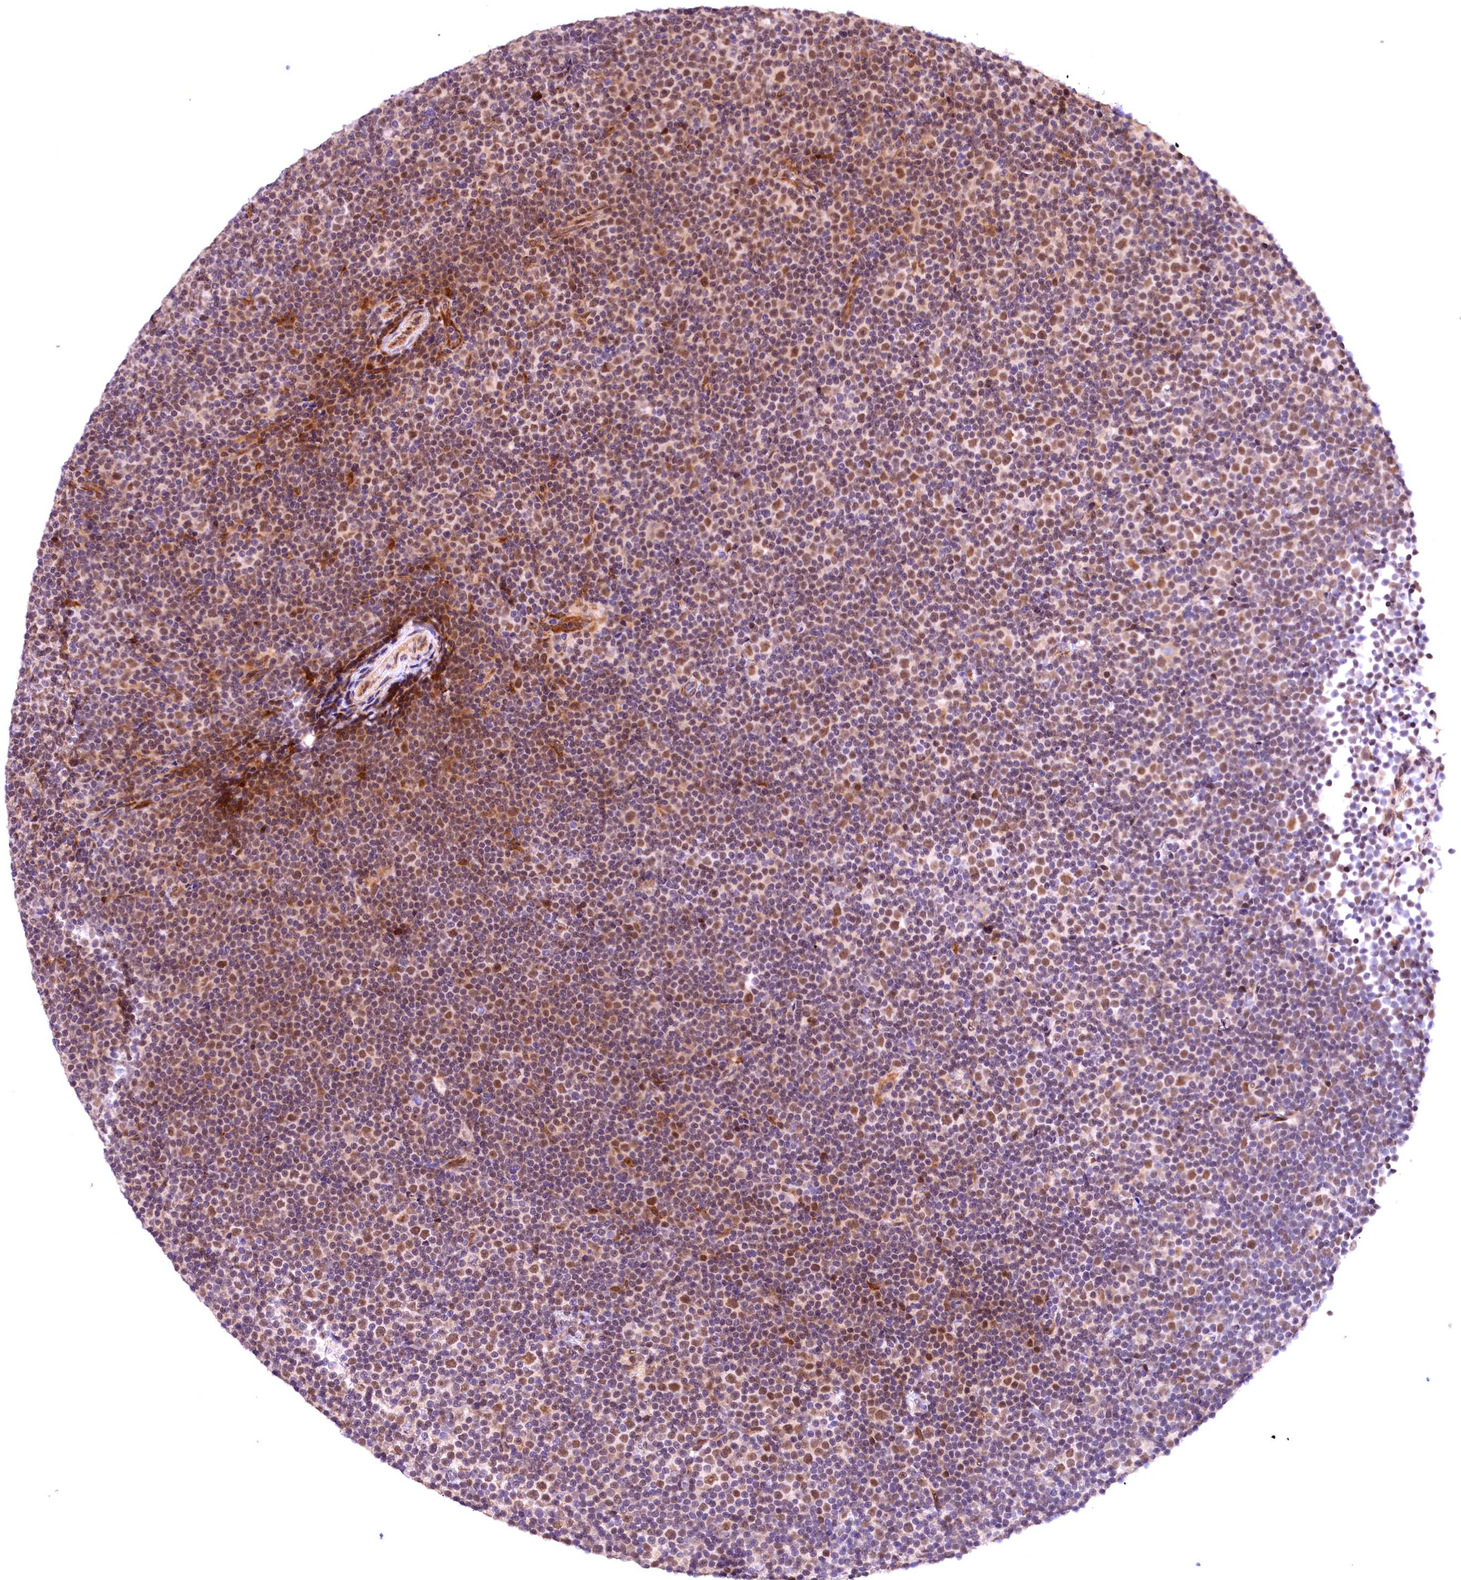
{"staining": {"intensity": "moderate", "quantity": "25%-75%", "location": "nuclear"}, "tissue": "lymphoma", "cell_type": "Tumor cells", "image_type": "cancer", "snomed": [{"axis": "morphology", "description": "Malignant lymphoma, non-Hodgkin's type, Low grade"}, {"axis": "topography", "description": "Lymph node"}], "caption": "IHC staining of low-grade malignant lymphoma, non-Hodgkin's type, which reveals medium levels of moderate nuclear expression in approximately 25%-75% of tumor cells indicating moderate nuclear protein staining. The staining was performed using DAB (brown) for protein detection and nuclei were counterstained in hematoxylin (blue).", "gene": "FBXO45", "patient": {"sex": "female", "age": 67}}